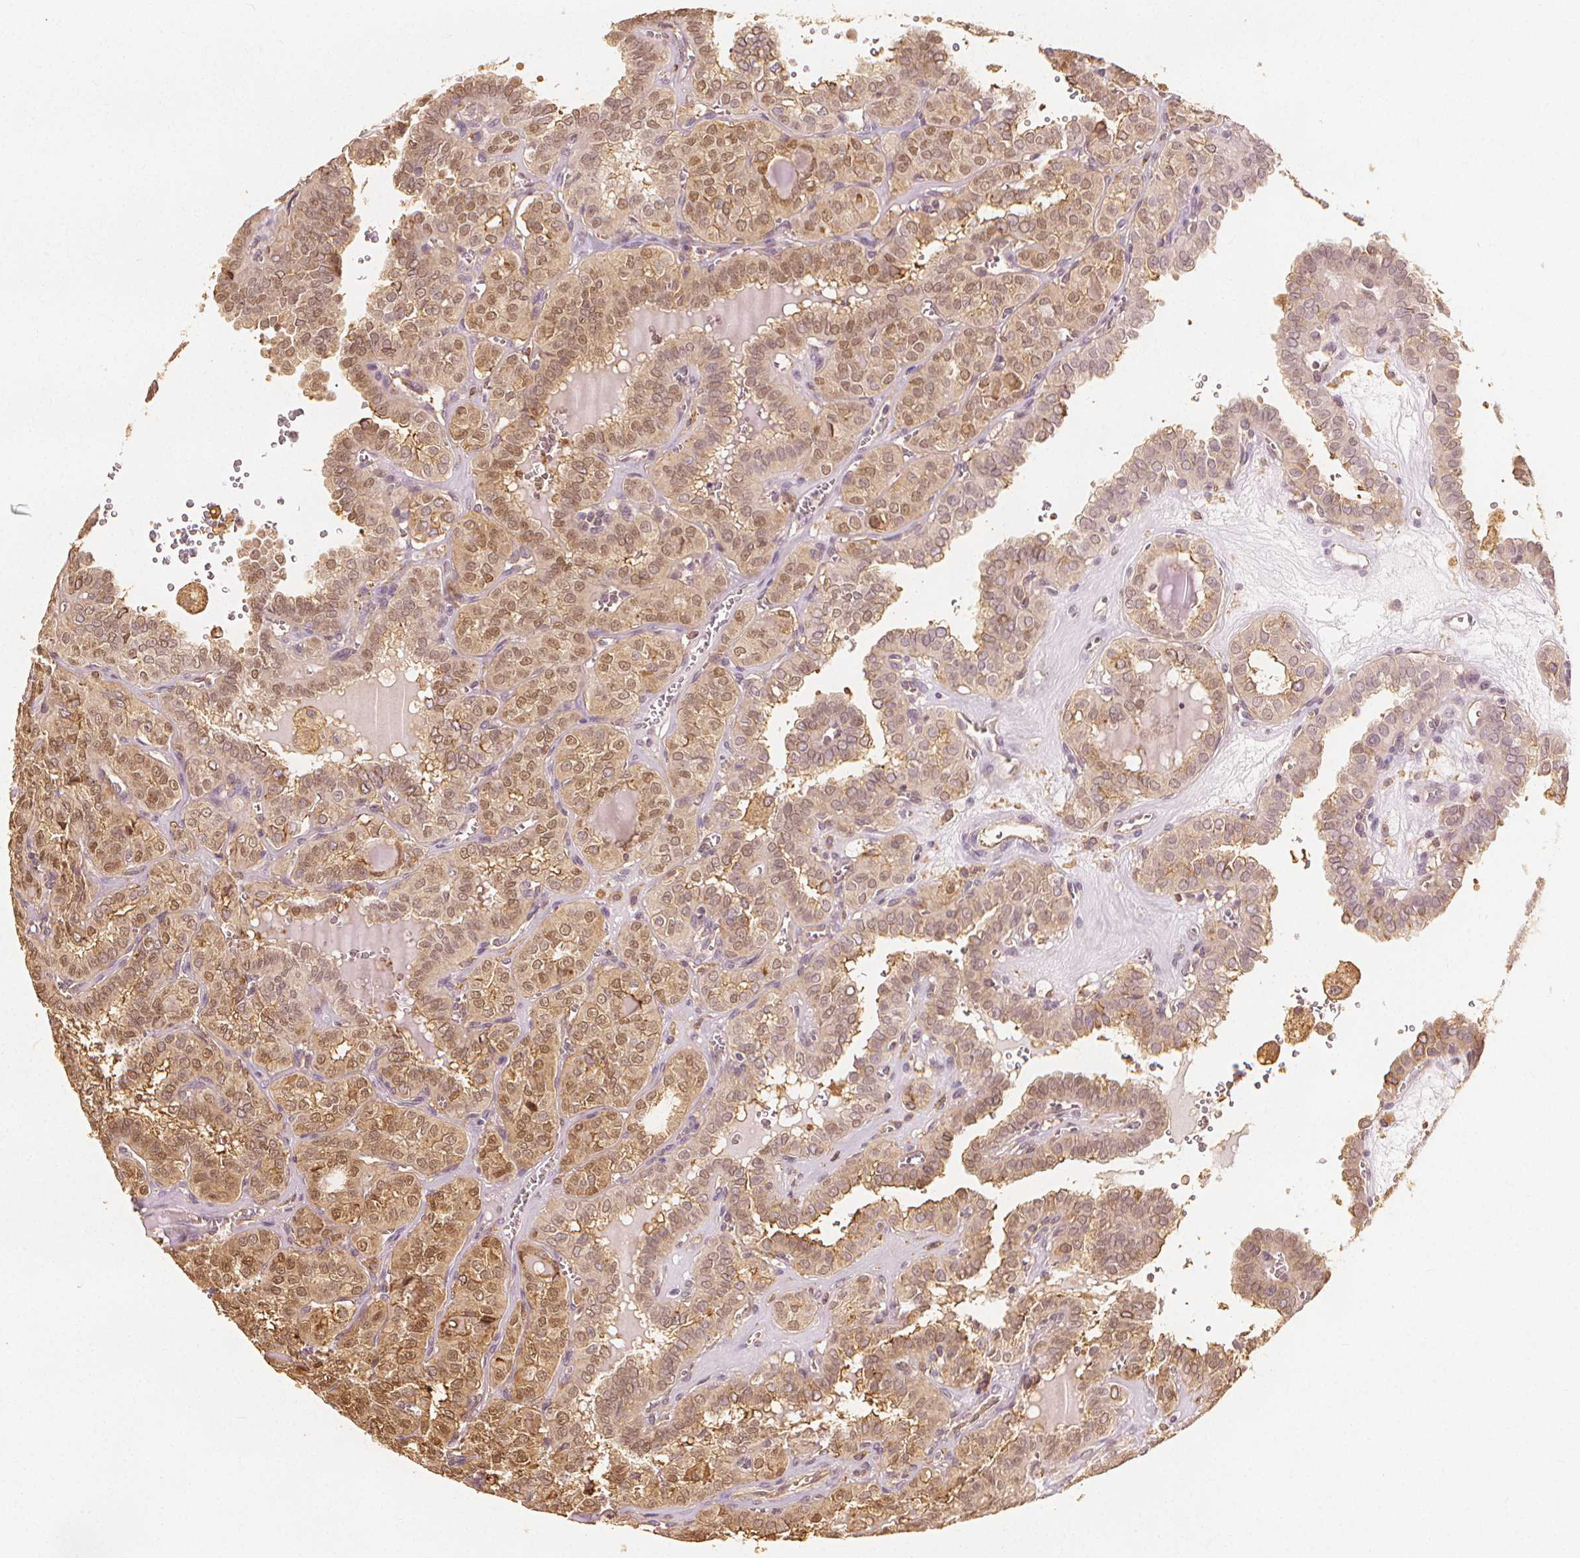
{"staining": {"intensity": "moderate", "quantity": ">75%", "location": "cytoplasmic/membranous,nuclear"}, "tissue": "thyroid cancer", "cell_type": "Tumor cells", "image_type": "cancer", "snomed": [{"axis": "morphology", "description": "Papillary adenocarcinoma, NOS"}, {"axis": "topography", "description": "Thyroid gland"}], "caption": "Brown immunohistochemical staining in human papillary adenocarcinoma (thyroid) demonstrates moderate cytoplasmic/membranous and nuclear positivity in approximately >75% of tumor cells.", "gene": "ARHGAP26", "patient": {"sex": "female", "age": 41}}